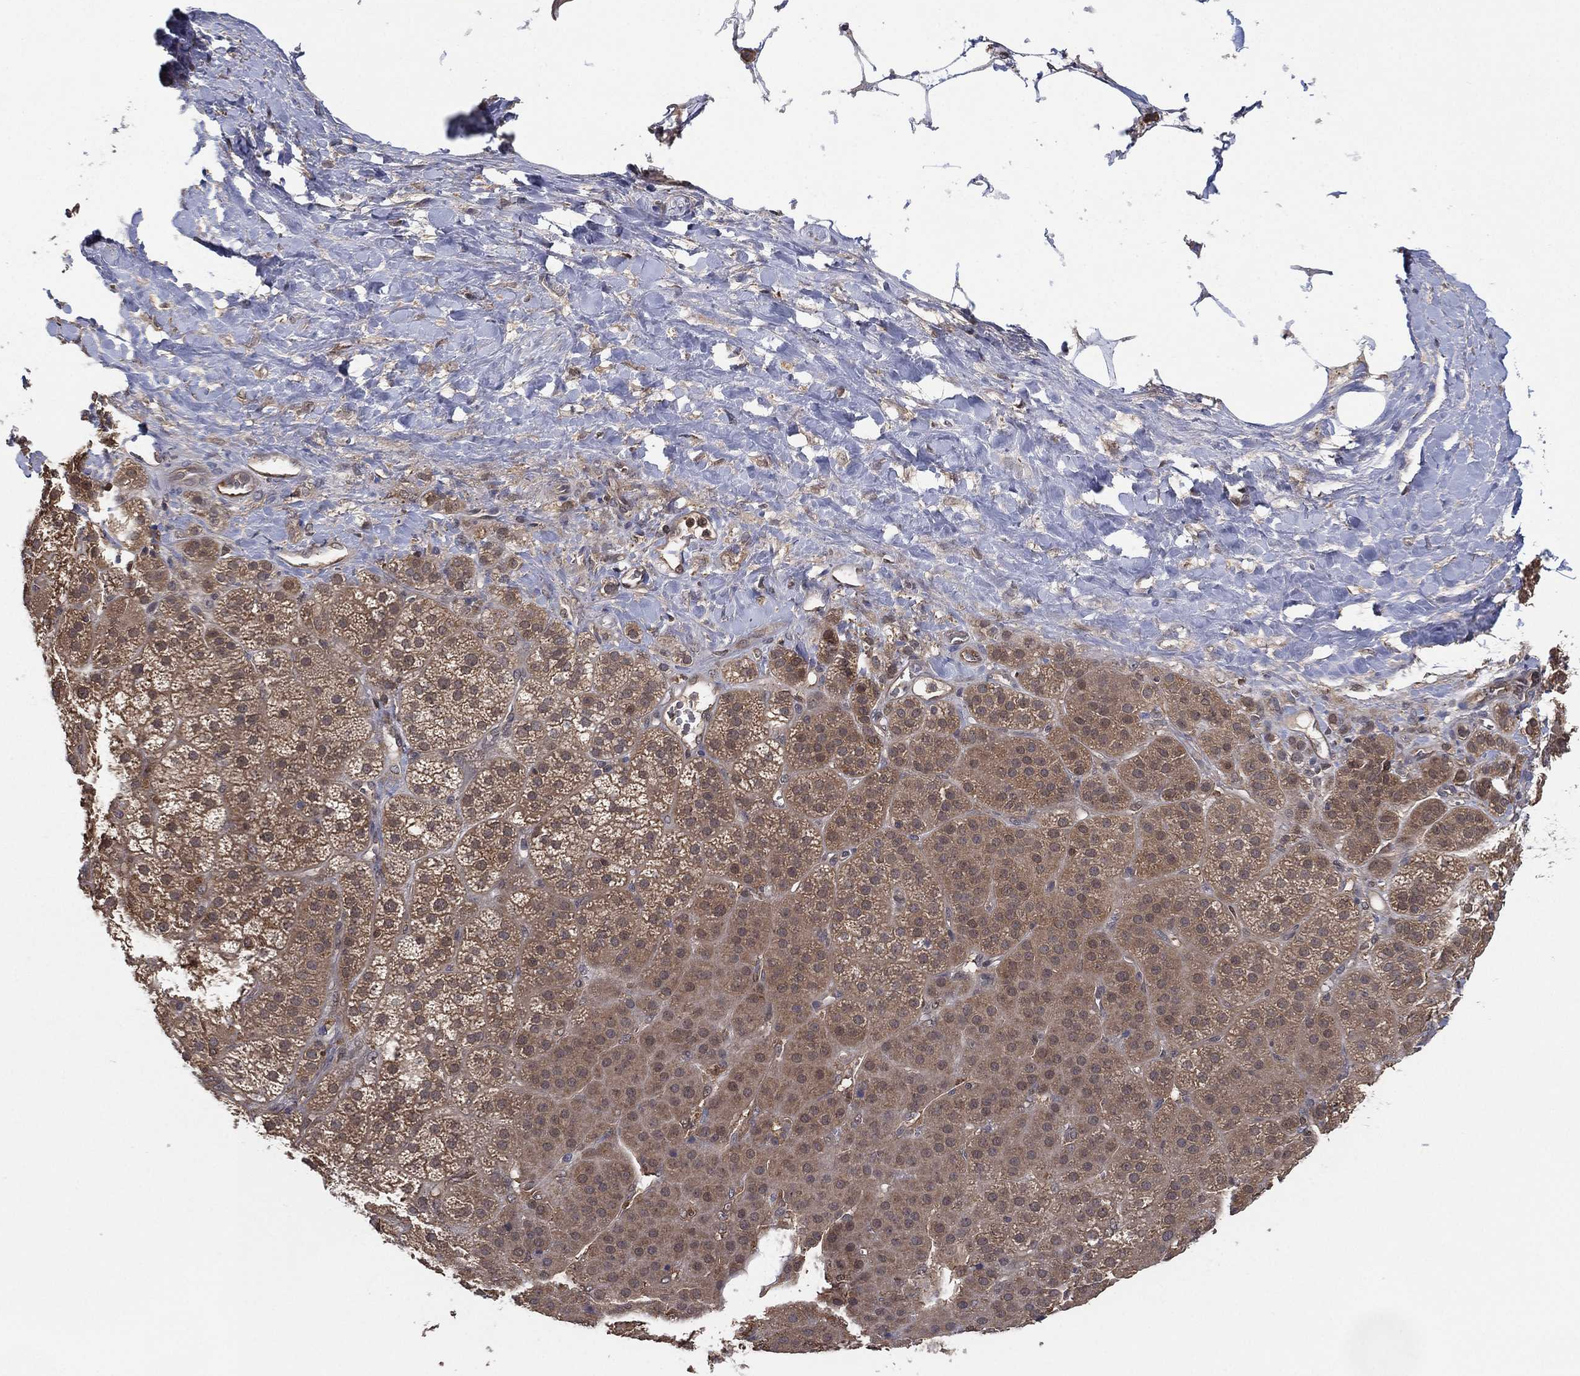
{"staining": {"intensity": "moderate", "quantity": "25%-75%", "location": "cytoplasmic/membranous"}, "tissue": "adrenal gland", "cell_type": "Glandular cells", "image_type": "normal", "snomed": [{"axis": "morphology", "description": "Normal tissue, NOS"}, {"axis": "topography", "description": "Adrenal gland"}], "caption": "Benign adrenal gland was stained to show a protein in brown. There is medium levels of moderate cytoplasmic/membranous staining in approximately 25%-75% of glandular cells. (DAB (3,3'-diaminobenzidine) IHC with brightfield microscopy, high magnification).", "gene": "PSMG4", "patient": {"sex": "male", "age": 57}}